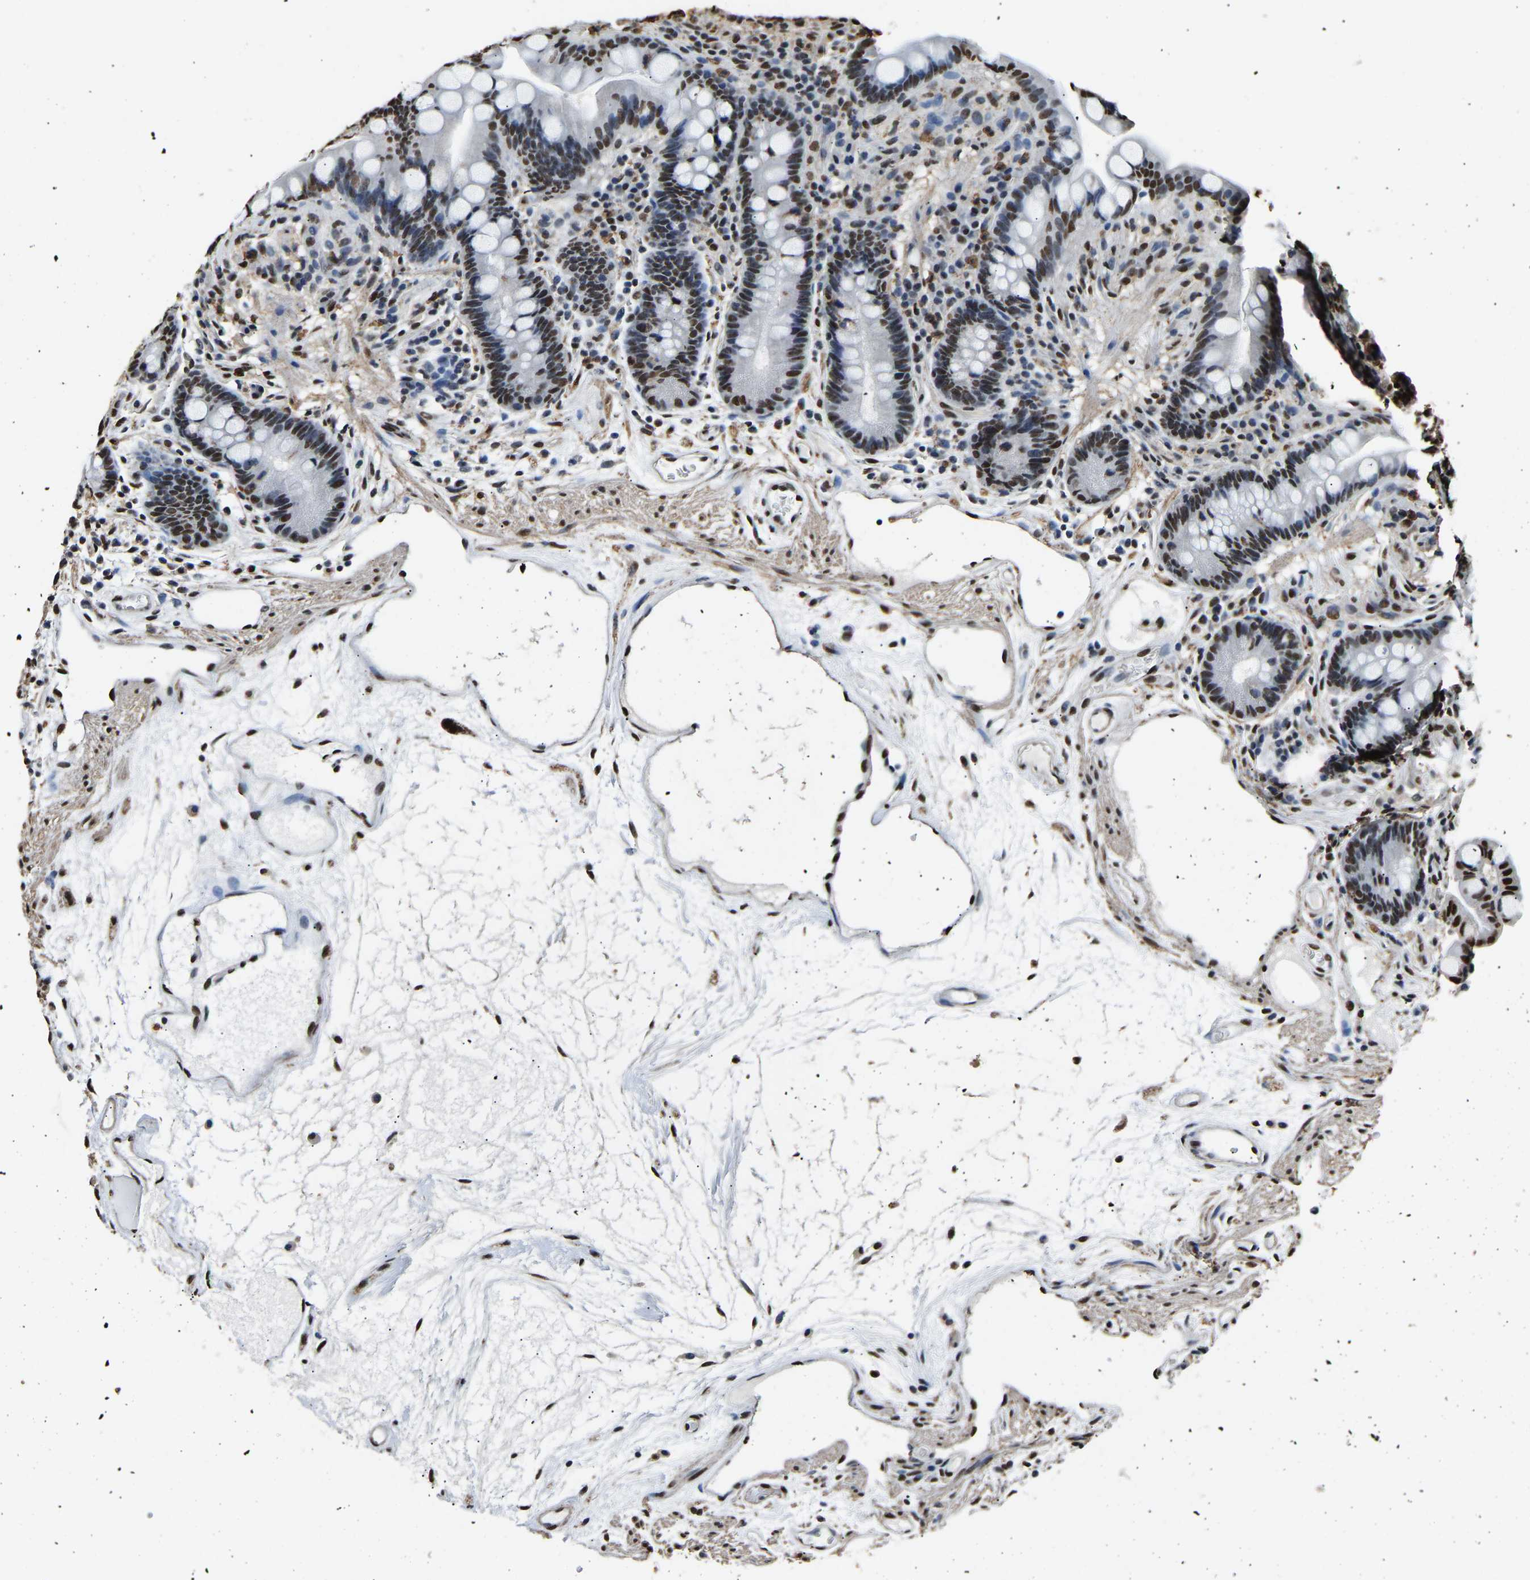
{"staining": {"intensity": "strong", "quantity": ">75%", "location": "nuclear"}, "tissue": "colon", "cell_type": "Endothelial cells", "image_type": "normal", "snomed": [{"axis": "morphology", "description": "Normal tissue, NOS"}, {"axis": "topography", "description": "Colon"}], "caption": "A brown stain shows strong nuclear positivity of a protein in endothelial cells of normal human colon. (DAB IHC with brightfield microscopy, high magnification).", "gene": "SAFB", "patient": {"sex": "male", "age": 73}}